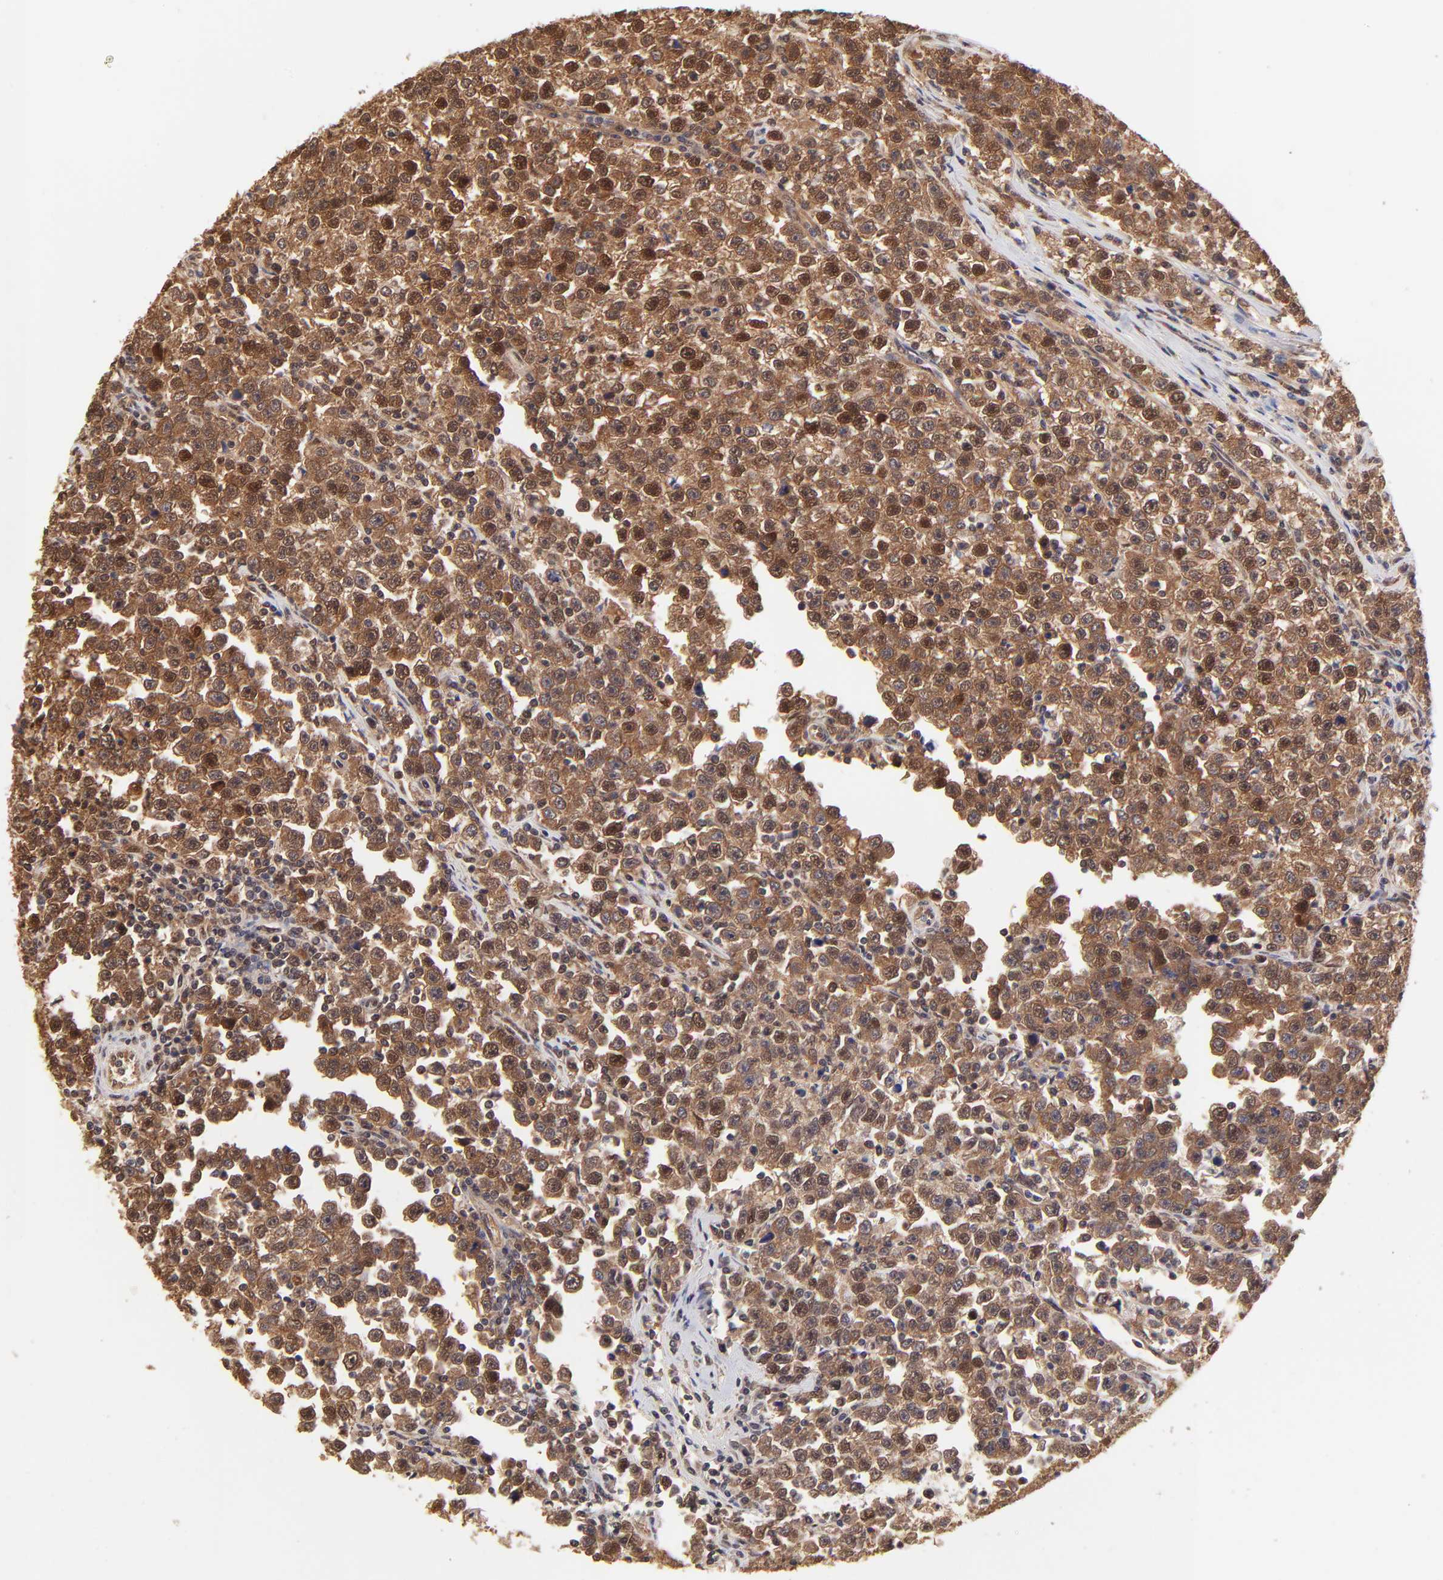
{"staining": {"intensity": "moderate", "quantity": "<25%", "location": "cytoplasmic/membranous,nuclear"}, "tissue": "testis cancer", "cell_type": "Tumor cells", "image_type": "cancer", "snomed": [{"axis": "morphology", "description": "Seminoma, NOS"}, {"axis": "topography", "description": "Testis"}], "caption": "High-power microscopy captured an immunohistochemistry (IHC) micrograph of testis cancer (seminoma), revealing moderate cytoplasmic/membranous and nuclear staining in about <25% of tumor cells.", "gene": "PSMC4", "patient": {"sex": "male", "age": 43}}